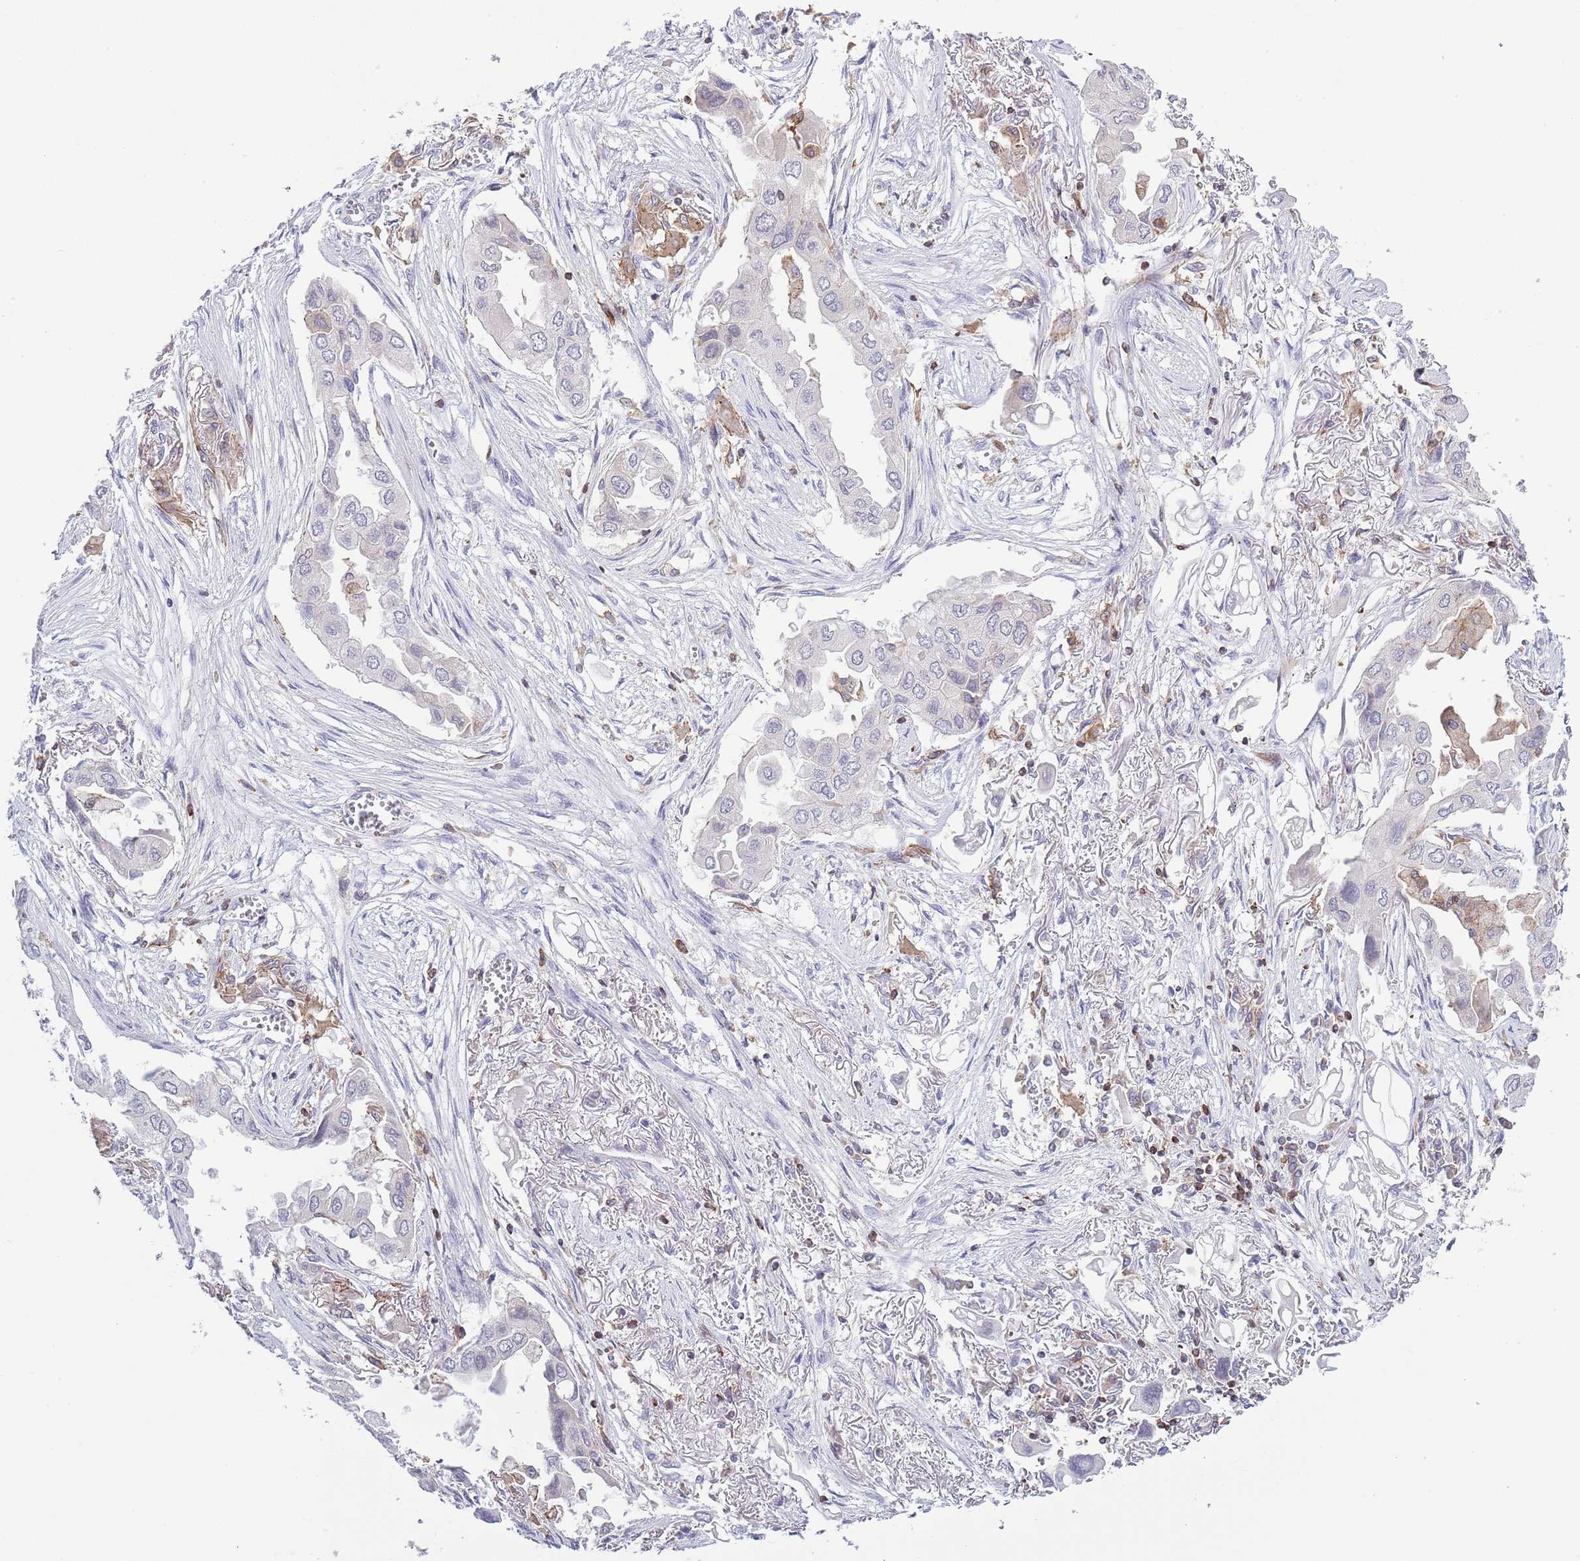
{"staining": {"intensity": "negative", "quantity": "none", "location": "none"}, "tissue": "lung cancer", "cell_type": "Tumor cells", "image_type": "cancer", "snomed": [{"axis": "morphology", "description": "Adenocarcinoma, NOS"}, {"axis": "topography", "description": "Lung"}], "caption": "Immunohistochemistry of human lung cancer (adenocarcinoma) exhibits no expression in tumor cells. (DAB (3,3'-diaminobenzidine) immunohistochemistry visualized using brightfield microscopy, high magnification).", "gene": "LPXN", "patient": {"sex": "female", "age": 76}}